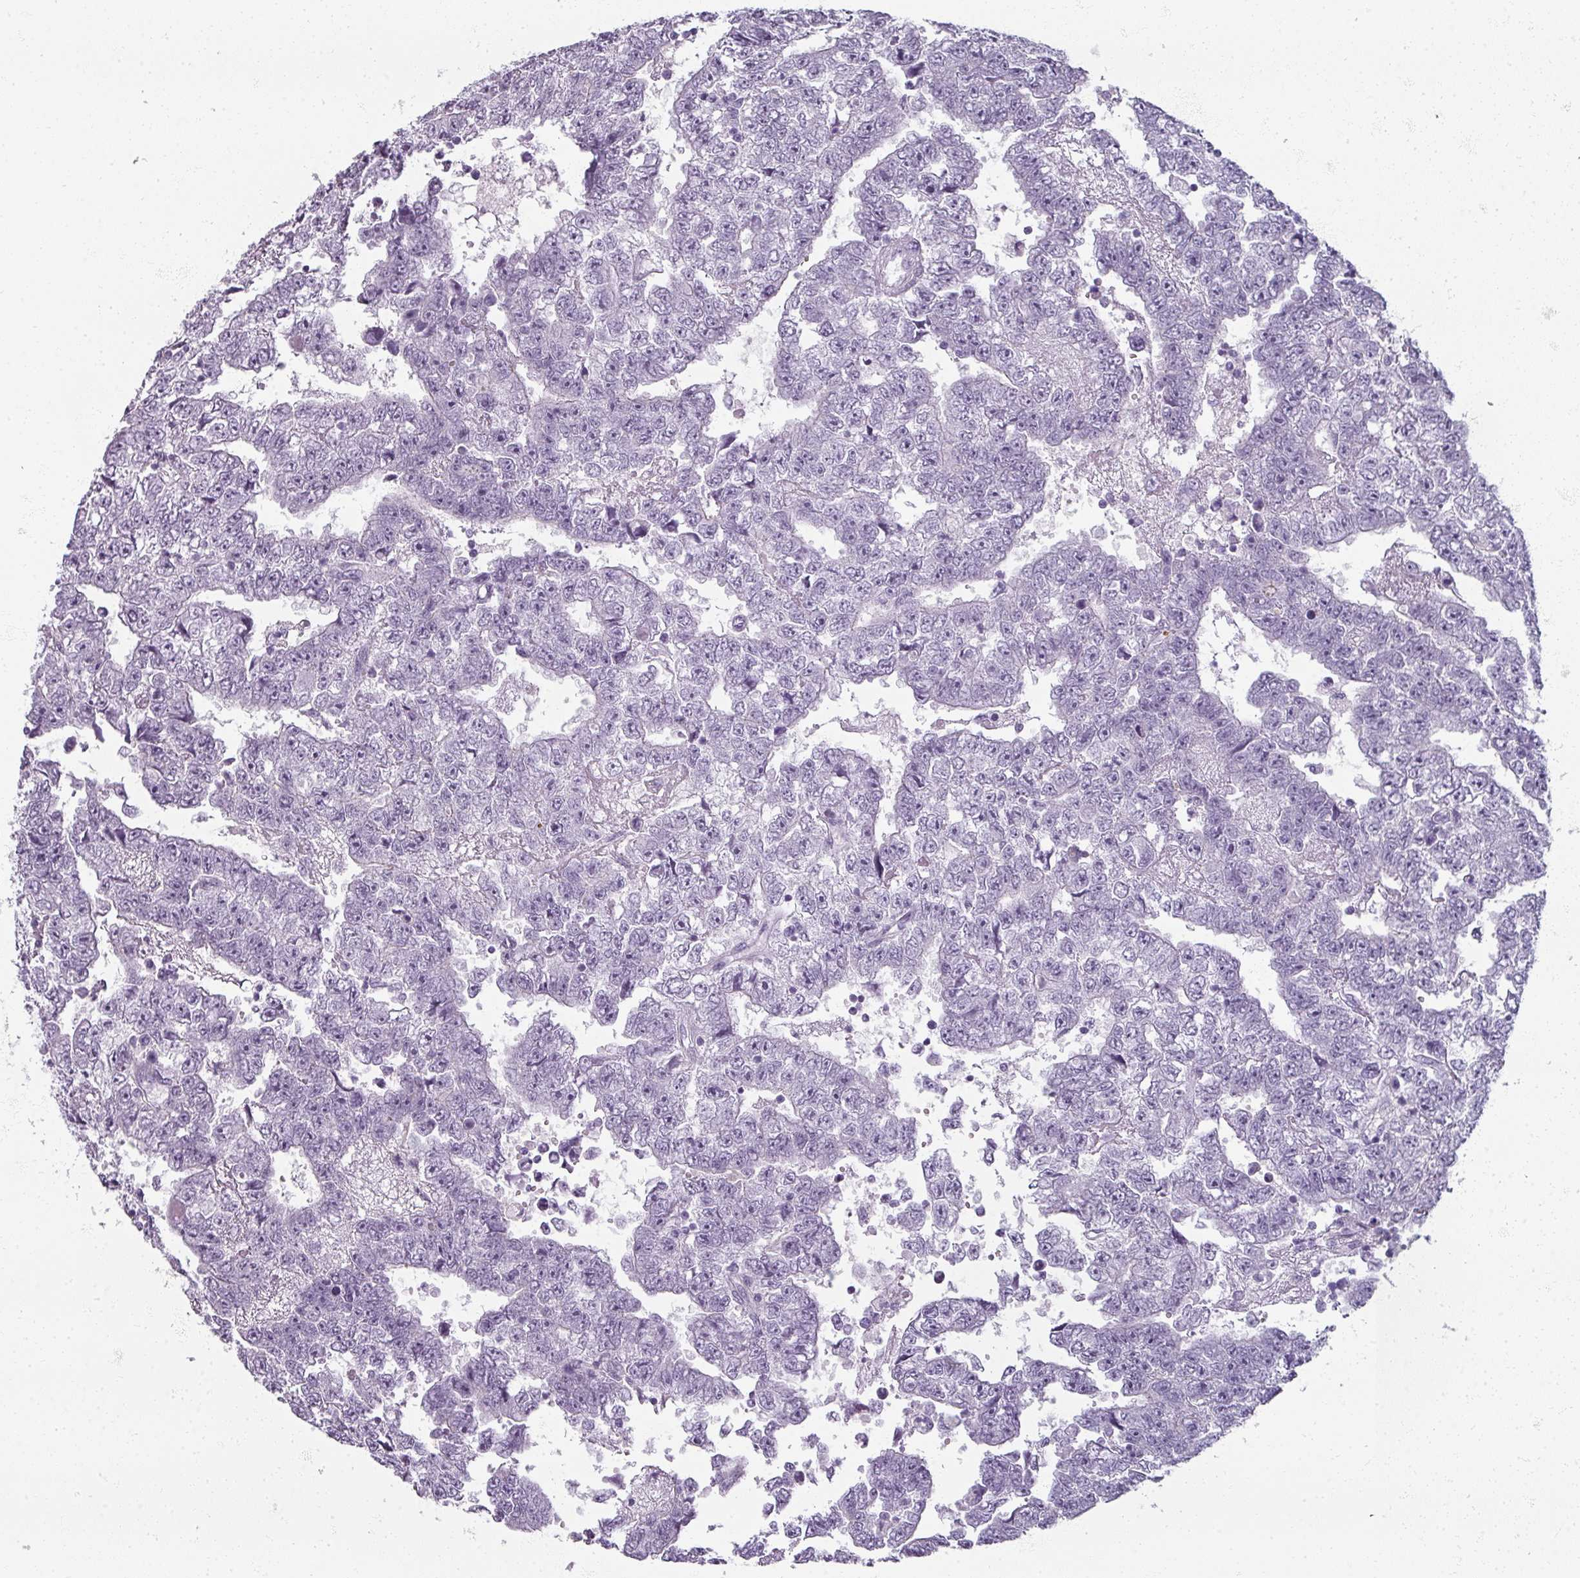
{"staining": {"intensity": "negative", "quantity": "none", "location": "none"}, "tissue": "testis cancer", "cell_type": "Tumor cells", "image_type": "cancer", "snomed": [{"axis": "morphology", "description": "Carcinoma, Embryonal, NOS"}, {"axis": "topography", "description": "Testis"}], "caption": "Embryonal carcinoma (testis) was stained to show a protein in brown. There is no significant positivity in tumor cells.", "gene": "RFPL2", "patient": {"sex": "male", "age": 25}}